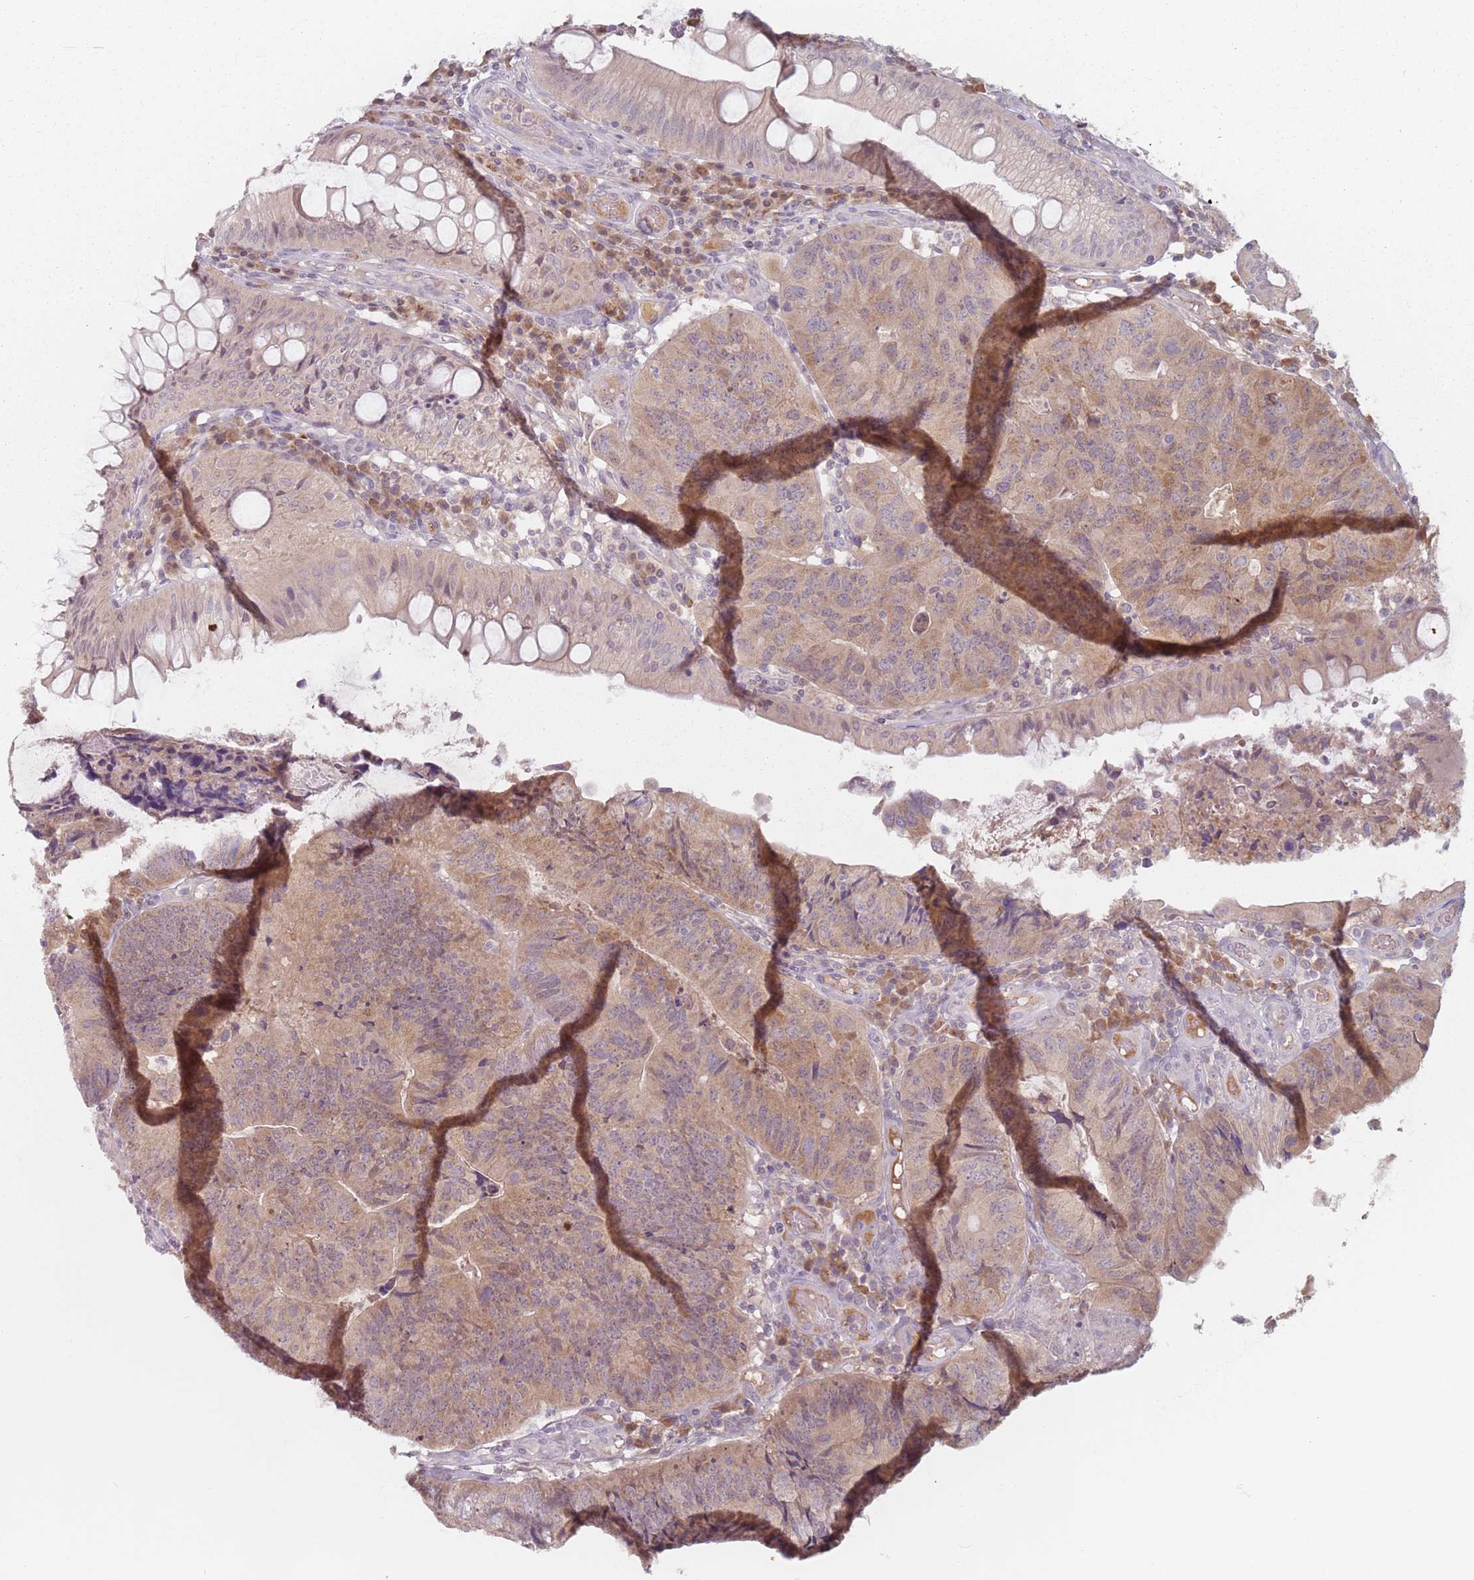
{"staining": {"intensity": "moderate", "quantity": "25%-75%", "location": "cytoplasmic/membranous"}, "tissue": "colorectal cancer", "cell_type": "Tumor cells", "image_type": "cancer", "snomed": [{"axis": "morphology", "description": "Adenocarcinoma, NOS"}, {"axis": "topography", "description": "Colon"}], "caption": "Protein staining of colorectal adenocarcinoma tissue exhibits moderate cytoplasmic/membranous expression in approximately 25%-75% of tumor cells. The staining was performed using DAB, with brown indicating positive protein expression. Nuclei are stained blue with hematoxylin.", "gene": "NAXE", "patient": {"sex": "female", "age": 67}}